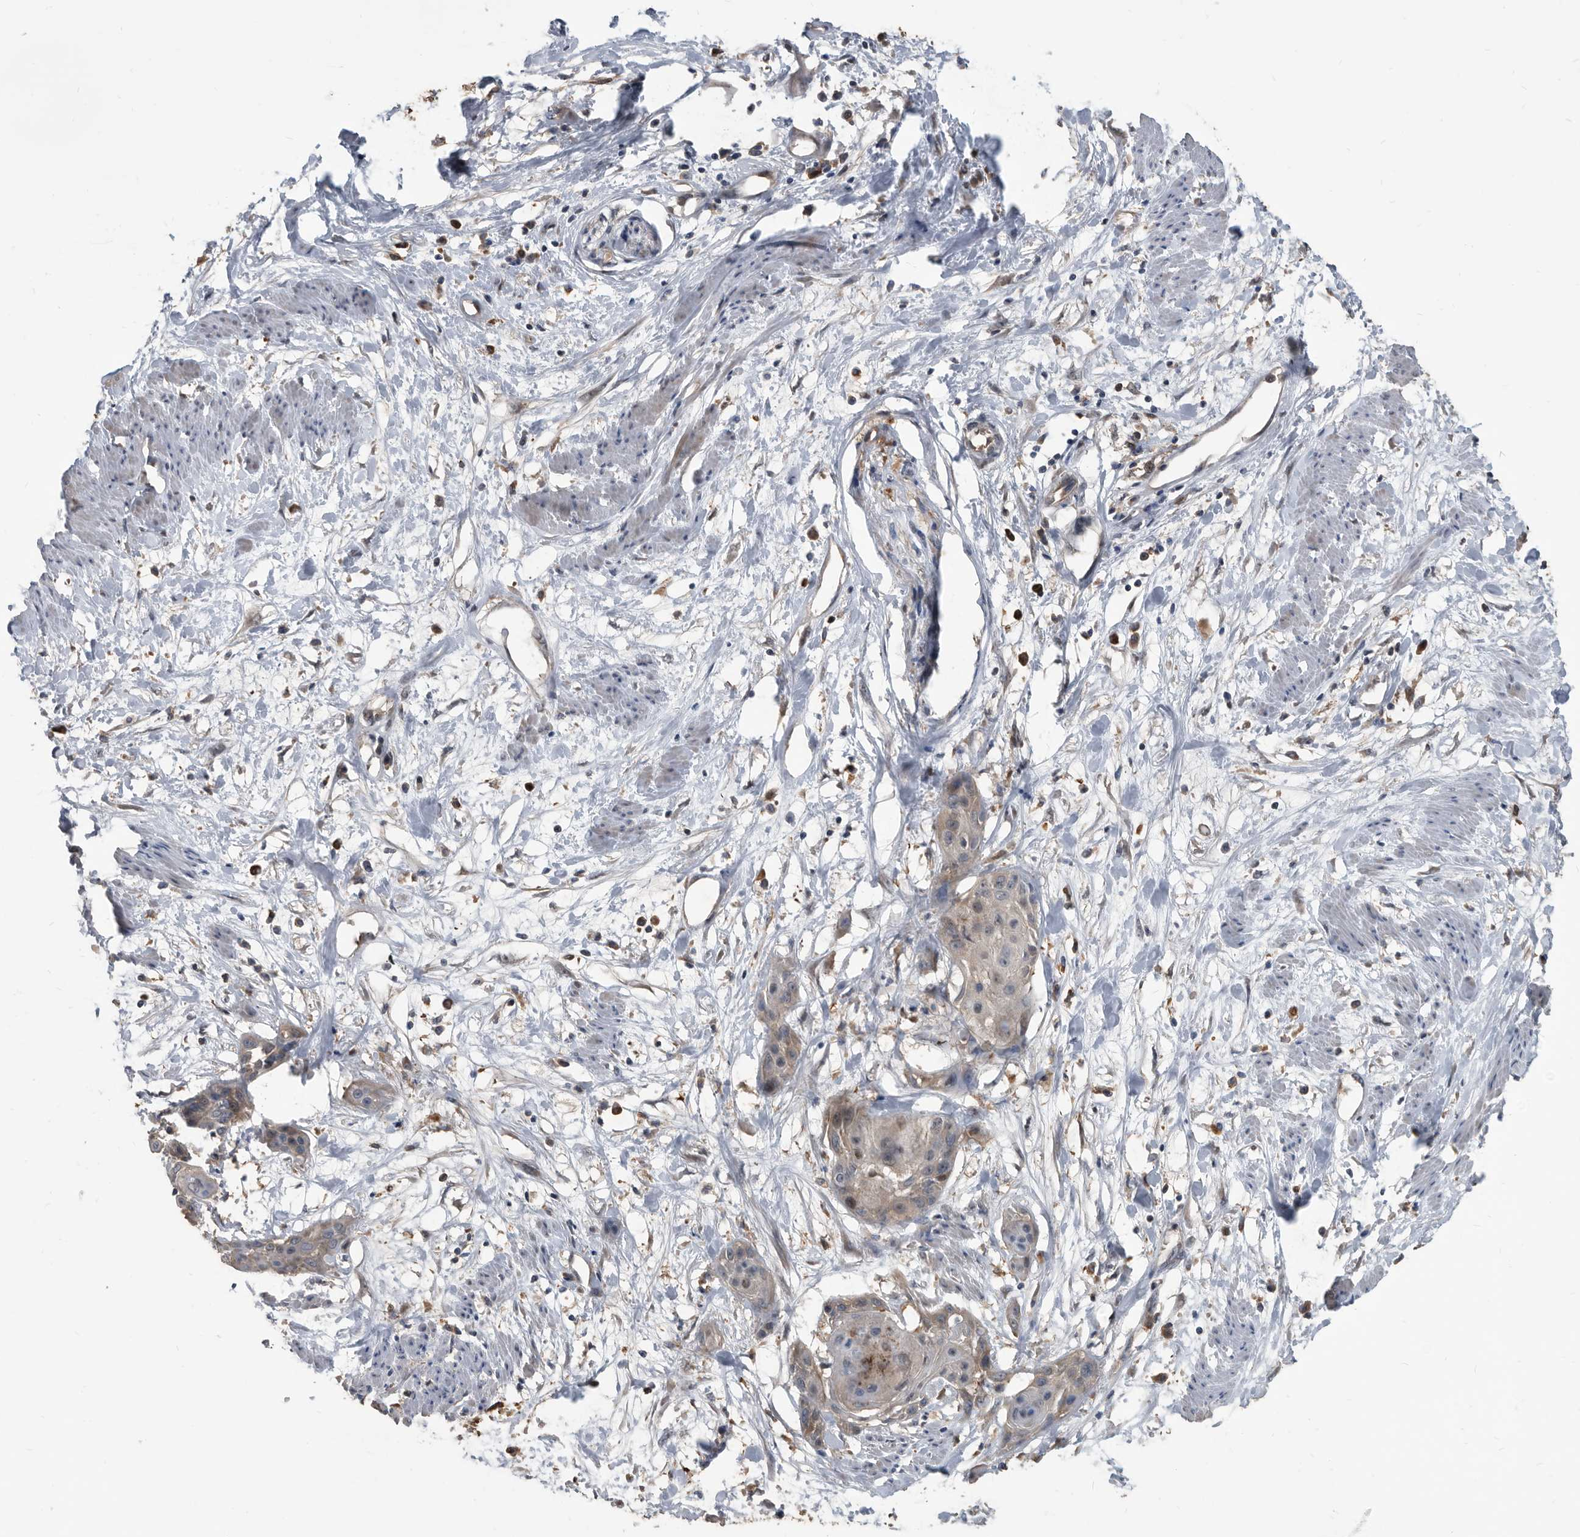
{"staining": {"intensity": "weak", "quantity": "<25%", "location": "cytoplasmic/membranous"}, "tissue": "cervical cancer", "cell_type": "Tumor cells", "image_type": "cancer", "snomed": [{"axis": "morphology", "description": "Squamous cell carcinoma, NOS"}, {"axis": "topography", "description": "Cervix"}], "caption": "This image is of cervical squamous cell carcinoma stained with immunohistochemistry to label a protein in brown with the nuclei are counter-stained blue. There is no staining in tumor cells. (DAB immunohistochemistry (IHC) with hematoxylin counter stain).", "gene": "APEH", "patient": {"sex": "female", "age": 57}}